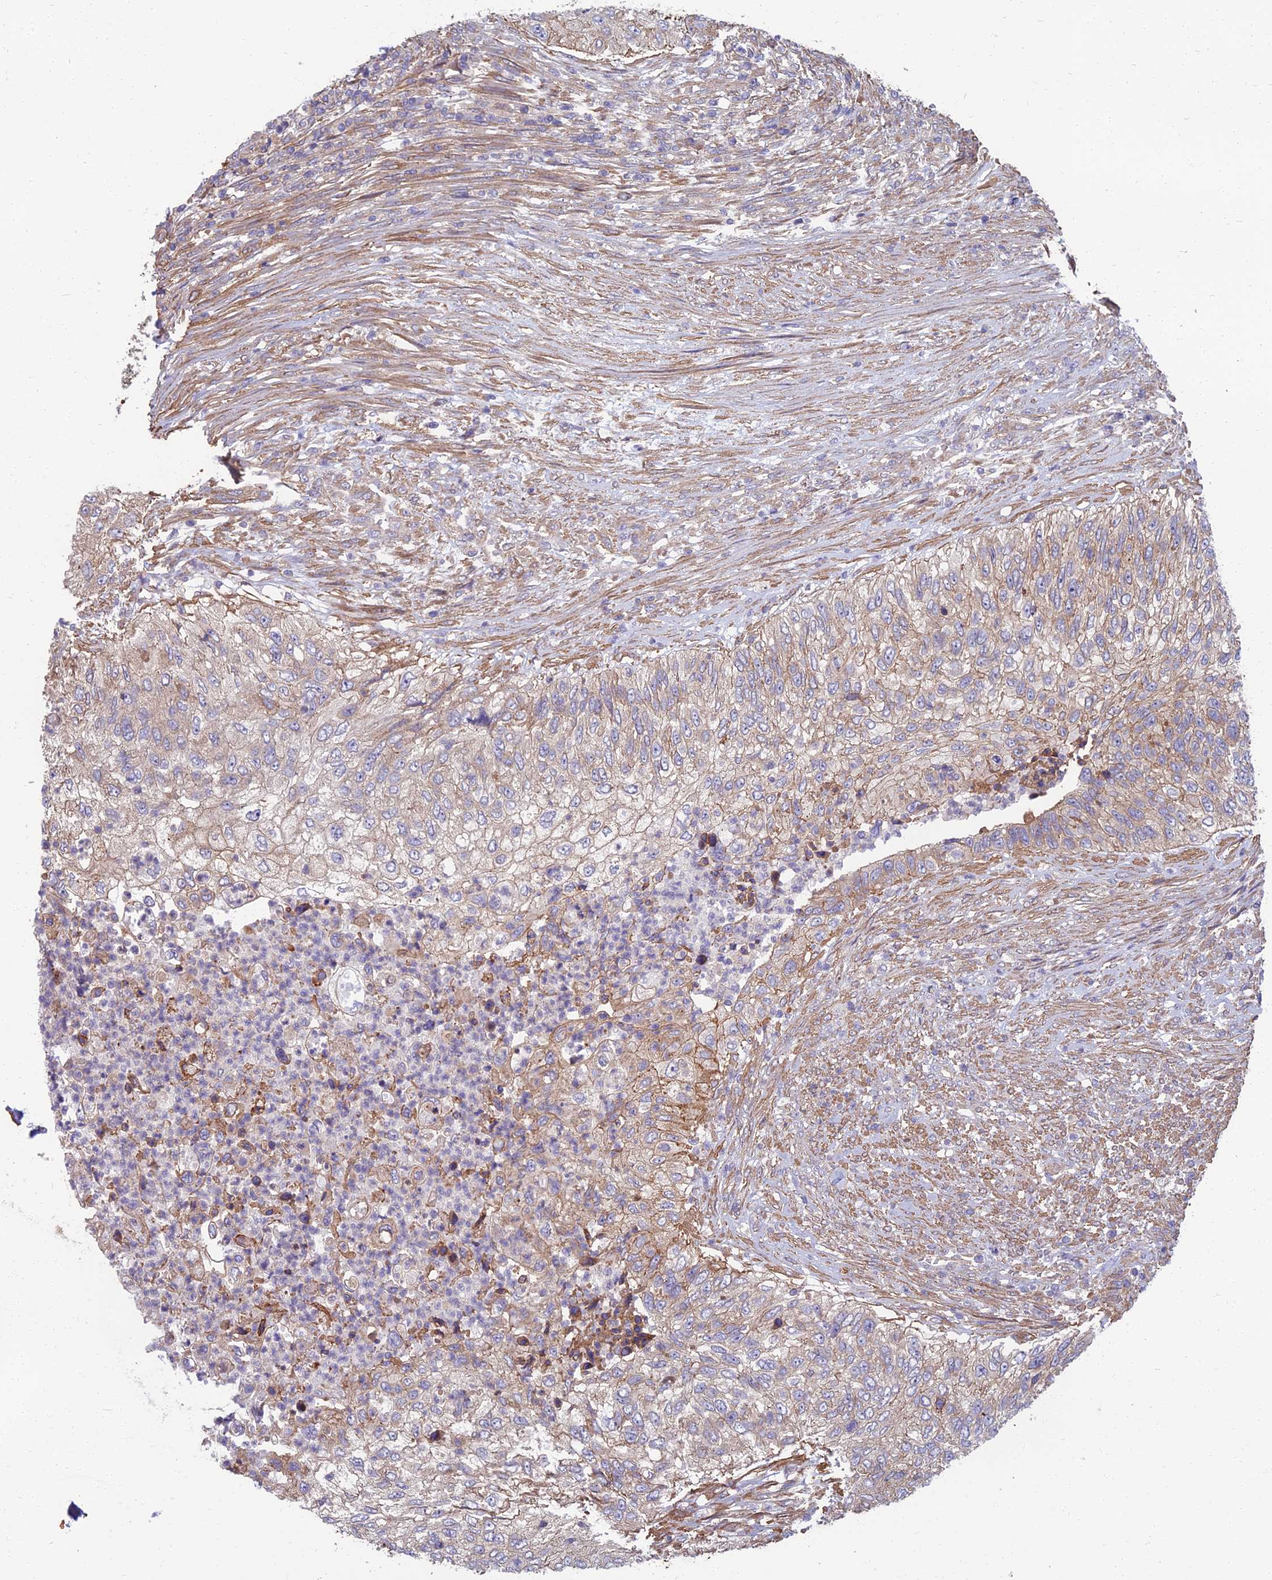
{"staining": {"intensity": "weak", "quantity": "<25%", "location": "cytoplasmic/membranous"}, "tissue": "urothelial cancer", "cell_type": "Tumor cells", "image_type": "cancer", "snomed": [{"axis": "morphology", "description": "Urothelial carcinoma, High grade"}, {"axis": "topography", "description": "Urinary bladder"}], "caption": "IHC of urothelial carcinoma (high-grade) displays no staining in tumor cells. (Immunohistochemistry (ihc), brightfield microscopy, high magnification).", "gene": "WDR24", "patient": {"sex": "female", "age": 60}}